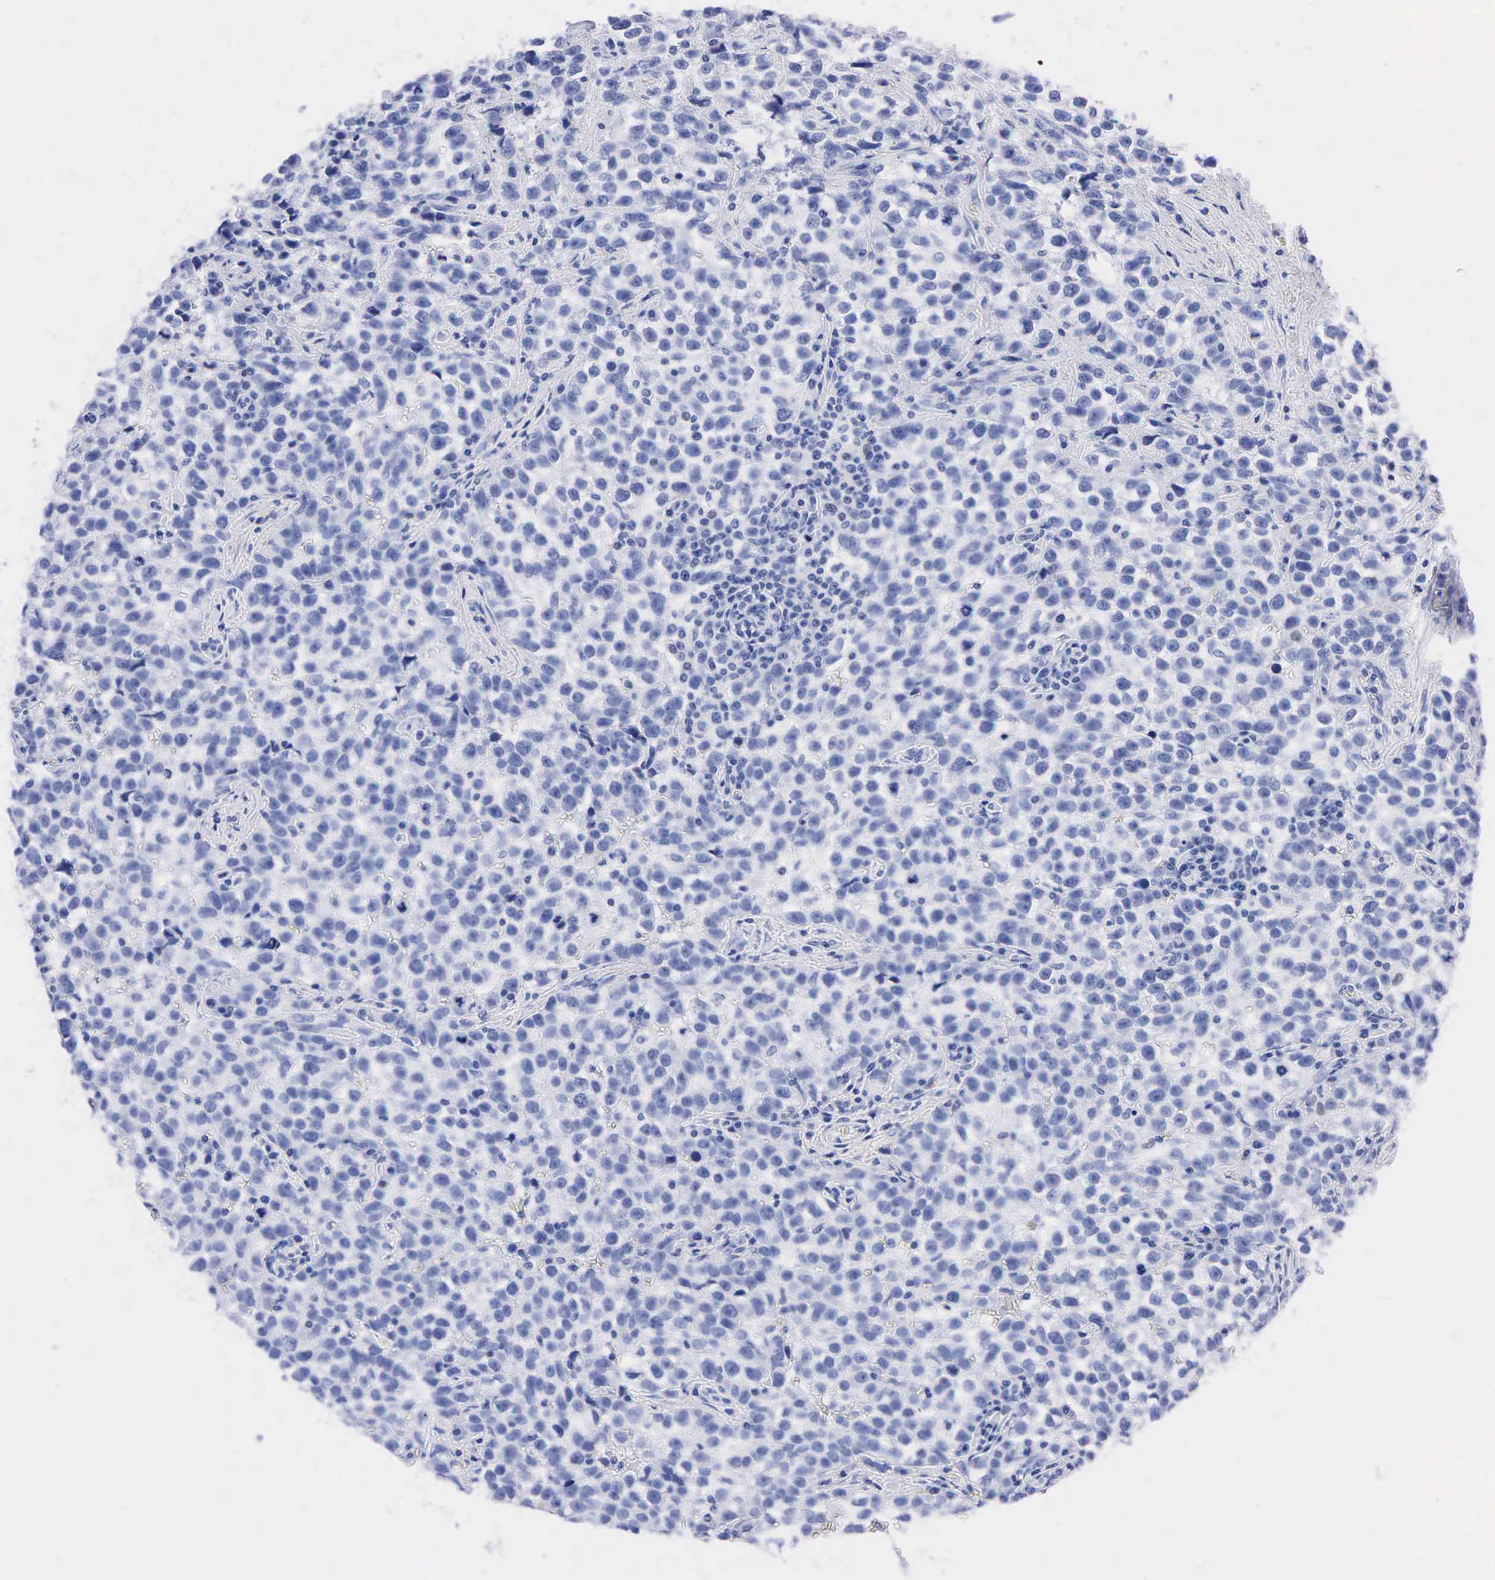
{"staining": {"intensity": "negative", "quantity": "none", "location": "none"}, "tissue": "testis cancer", "cell_type": "Tumor cells", "image_type": "cancer", "snomed": [{"axis": "morphology", "description": "Seminoma, NOS"}, {"axis": "topography", "description": "Testis"}], "caption": "Tumor cells show no significant positivity in seminoma (testis).", "gene": "PTH", "patient": {"sex": "male", "age": 38}}